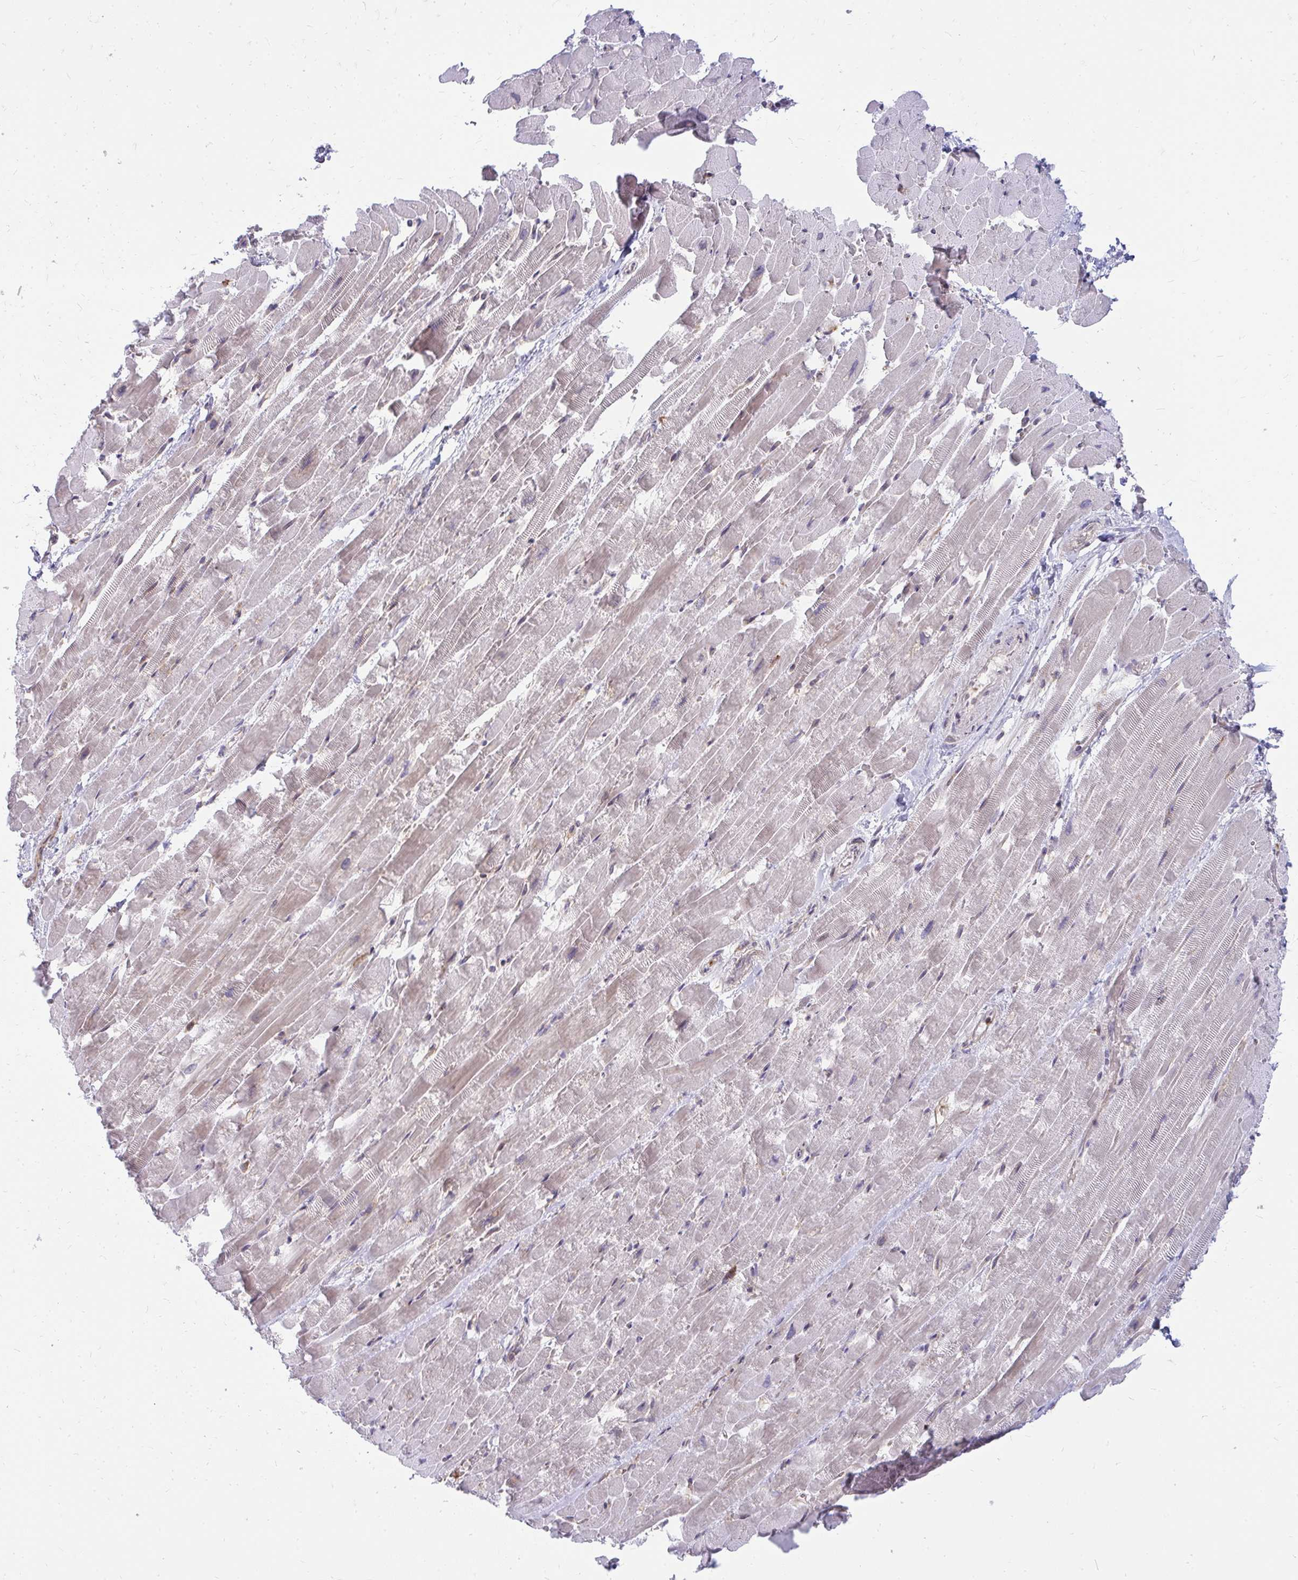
{"staining": {"intensity": "negative", "quantity": "none", "location": "none"}, "tissue": "heart muscle", "cell_type": "Cardiomyocytes", "image_type": "normal", "snomed": [{"axis": "morphology", "description": "Normal tissue, NOS"}, {"axis": "topography", "description": "Heart"}], "caption": "This photomicrograph is of unremarkable heart muscle stained with immunohistochemistry to label a protein in brown with the nuclei are counter-stained blue. There is no positivity in cardiomyocytes. (Immunohistochemistry, brightfield microscopy, high magnification).", "gene": "ASAP1", "patient": {"sex": "male", "age": 37}}